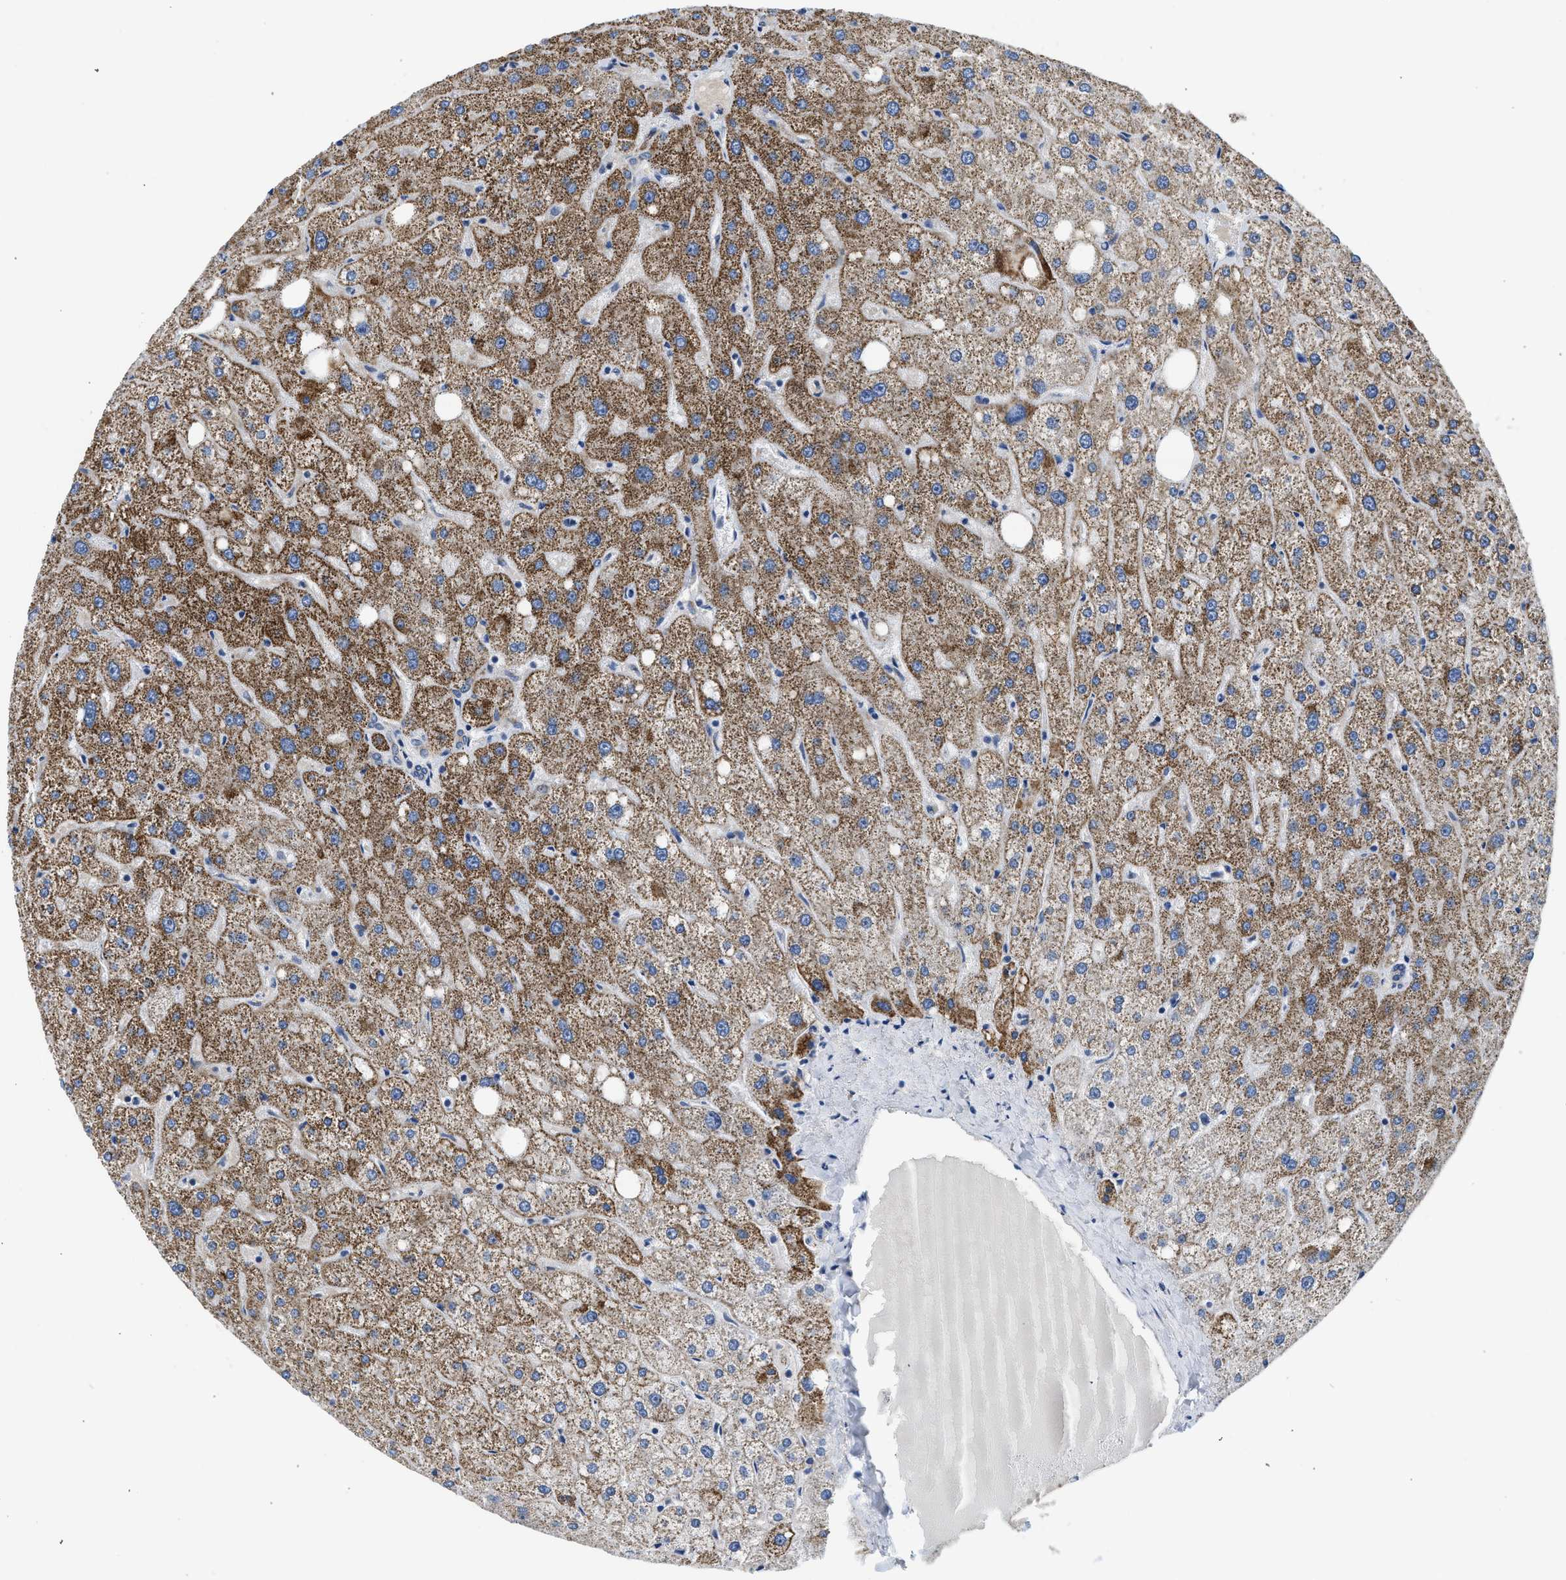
{"staining": {"intensity": "negative", "quantity": "none", "location": "none"}, "tissue": "liver", "cell_type": "Cholangiocytes", "image_type": "normal", "snomed": [{"axis": "morphology", "description": "Normal tissue, NOS"}, {"axis": "topography", "description": "Liver"}], "caption": "This is an immunohistochemistry (IHC) image of normal liver. There is no positivity in cholangiocytes.", "gene": "PIM1", "patient": {"sex": "male", "age": 73}}